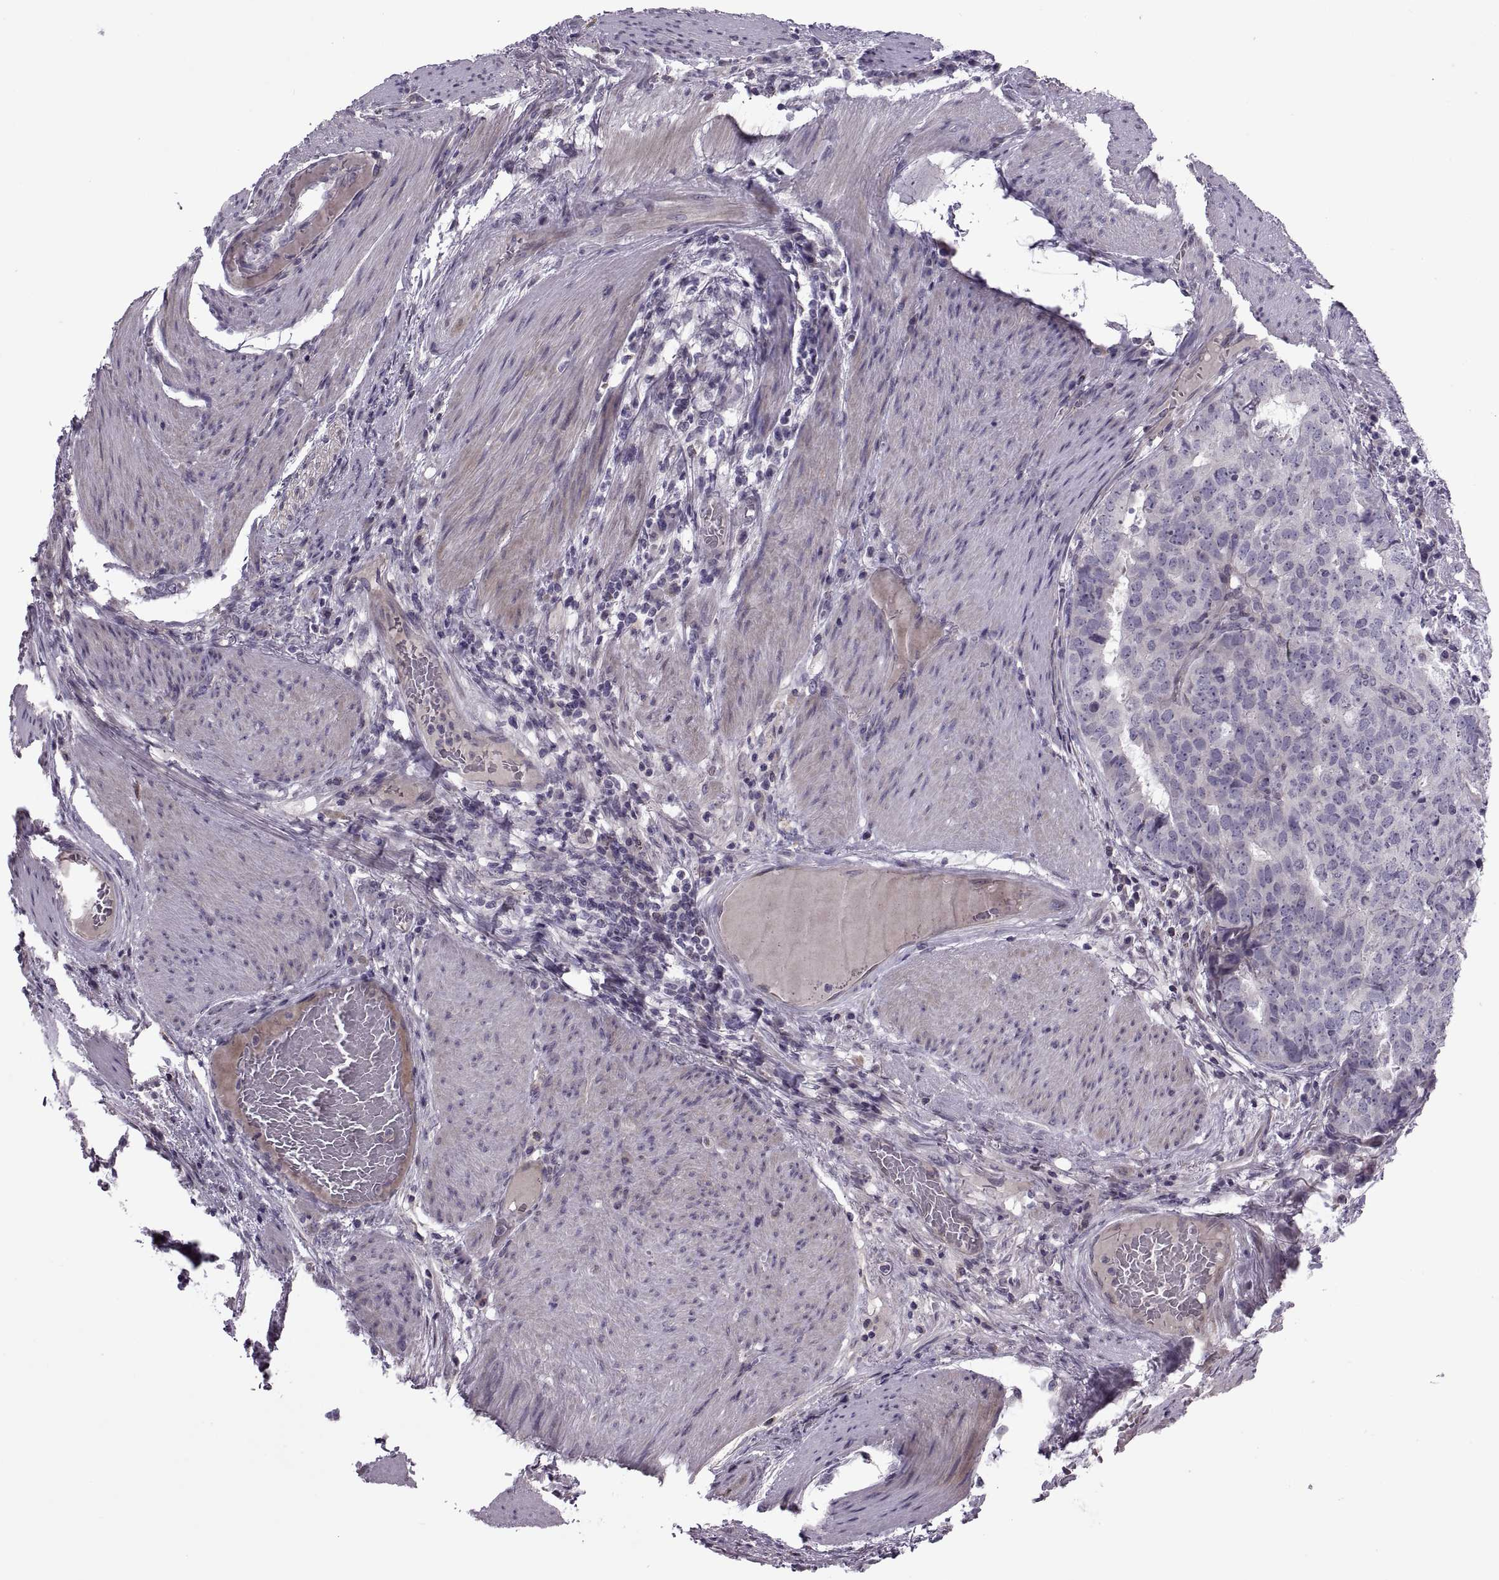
{"staining": {"intensity": "negative", "quantity": "none", "location": "none"}, "tissue": "stomach cancer", "cell_type": "Tumor cells", "image_type": "cancer", "snomed": [{"axis": "morphology", "description": "Adenocarcinoma, NOS"}, {"axis": "topography", "description": "Stomach"}], "caption": "Immunohistochemical staining of stomach adenocarcinoma reveals no significant expression in tumor cells.", "gene": "ODF3", "patient": {"sex": "male", "age": 69}}